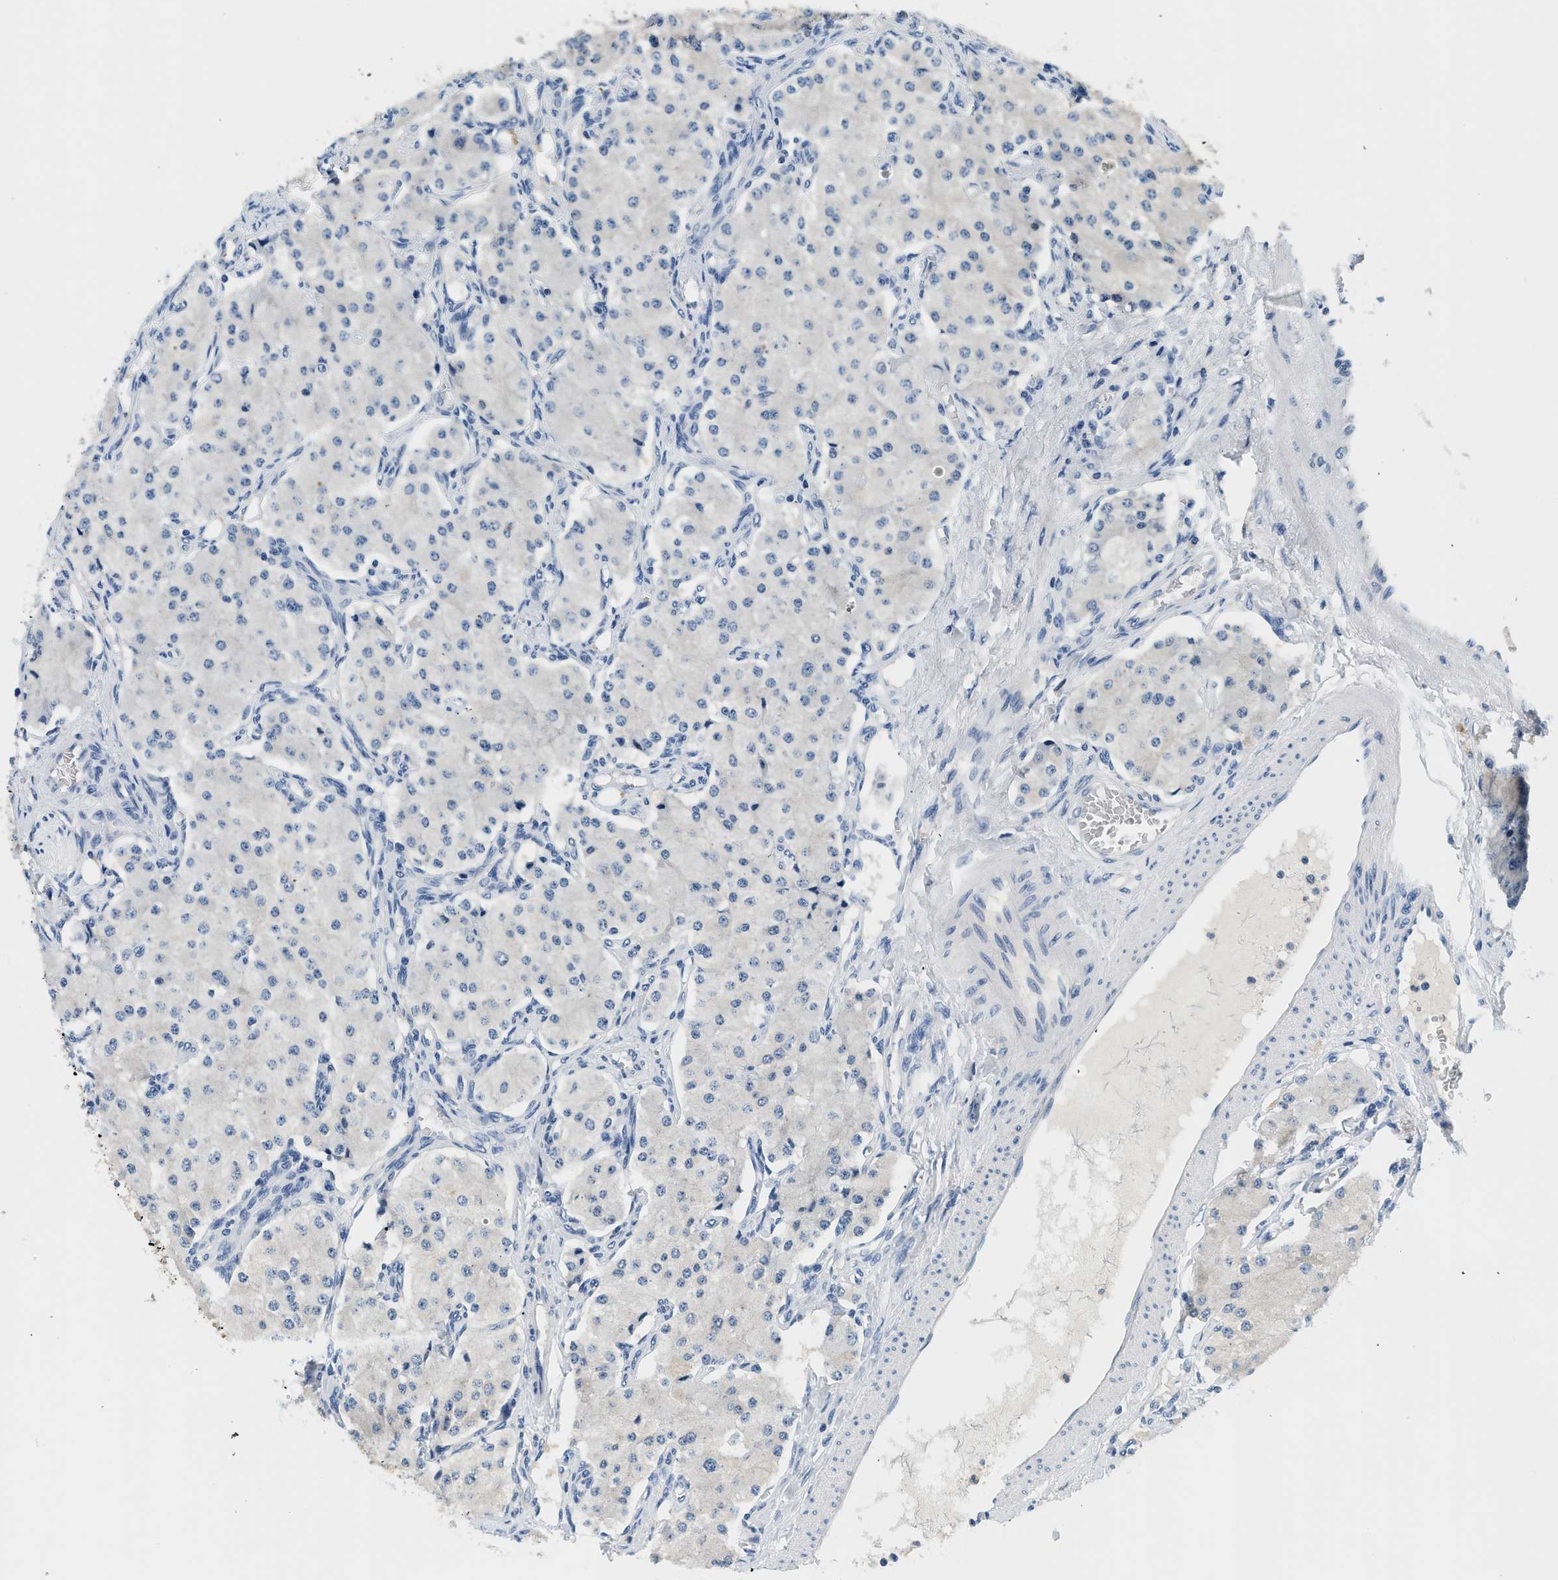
{"staining": {"intensity": "negative", "quantity": "none", "location": "none"}, "tissue": "carcinoid", "cell_type": "Tumor cells", "image_type": "cancer", "snomed": [{"axis": "morphology", "description": "Carcinoid, malignant, NOS"}, {"axis": "topography", "description": "Colon"}], "caption": "A photomicrograph of human malignant carcinoid is negative for staining in tumor cells. The staining is performed using DAB (3,3'-diaminobenzidine) brown chromogen with nuclei counter-stained in using hematoxylin.", "gene": "SLC35E1", "patient": {"sex": "female", "age": 52}}